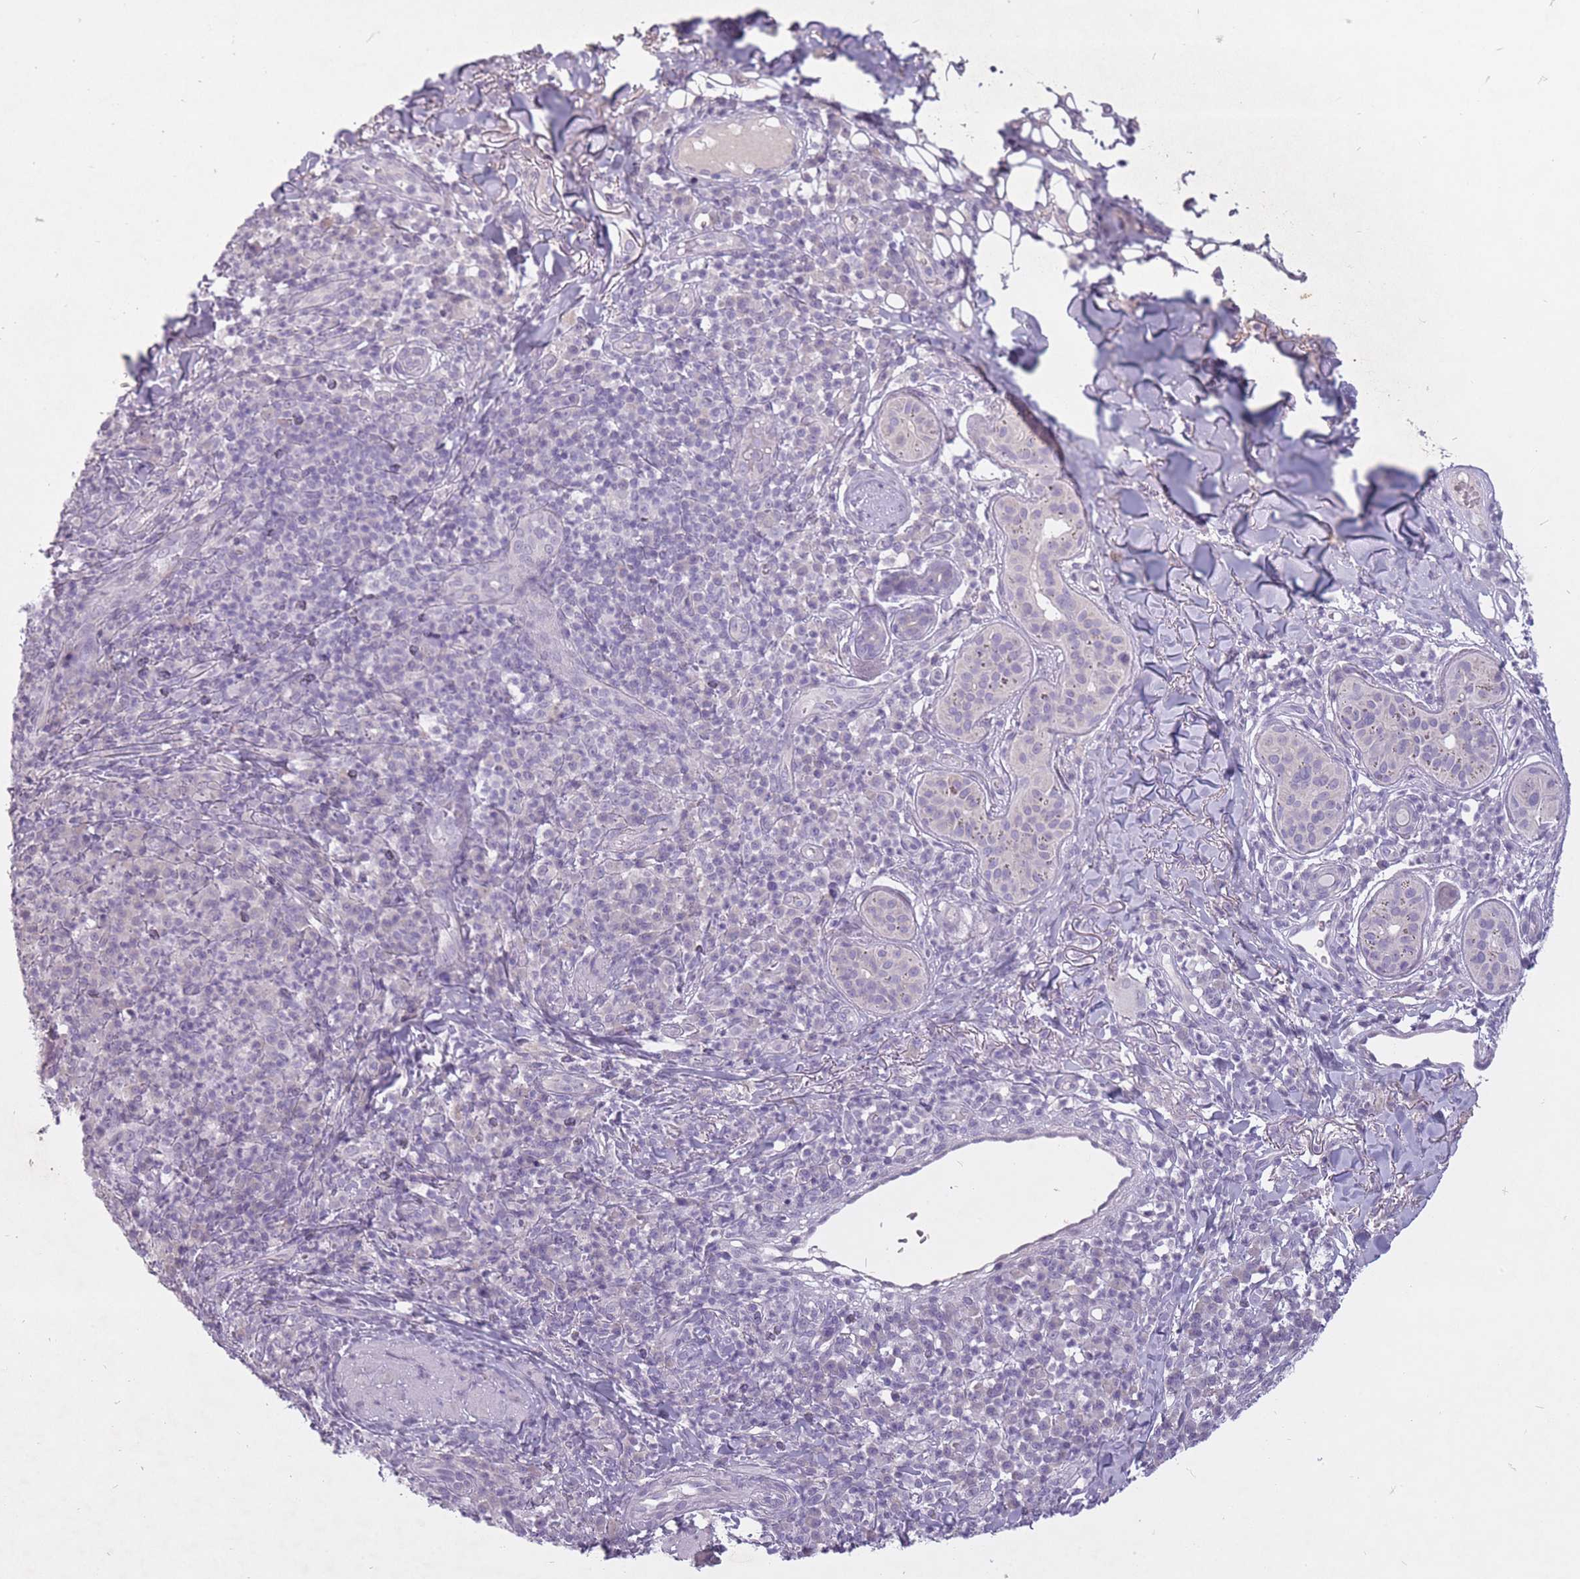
{"staining": {"intensity": "negative", "quantity": "none", "location": "none"}, "tissue": "skin cancer", "cell_type": "Tumor cells", "image_type": "cancer", "snomed": [{"axis": "morphology", "description": "Basal cell carcinoma"}, {"axis": "topography", "description": "Skin"}], "caption": "This is a photomicrograph of immunohistochemistry (IHC) staining of skin cancer, which shows no expression in tumor cells.", "gene": "FAM43B", "patient": {"sex": "male", "age": 88}}